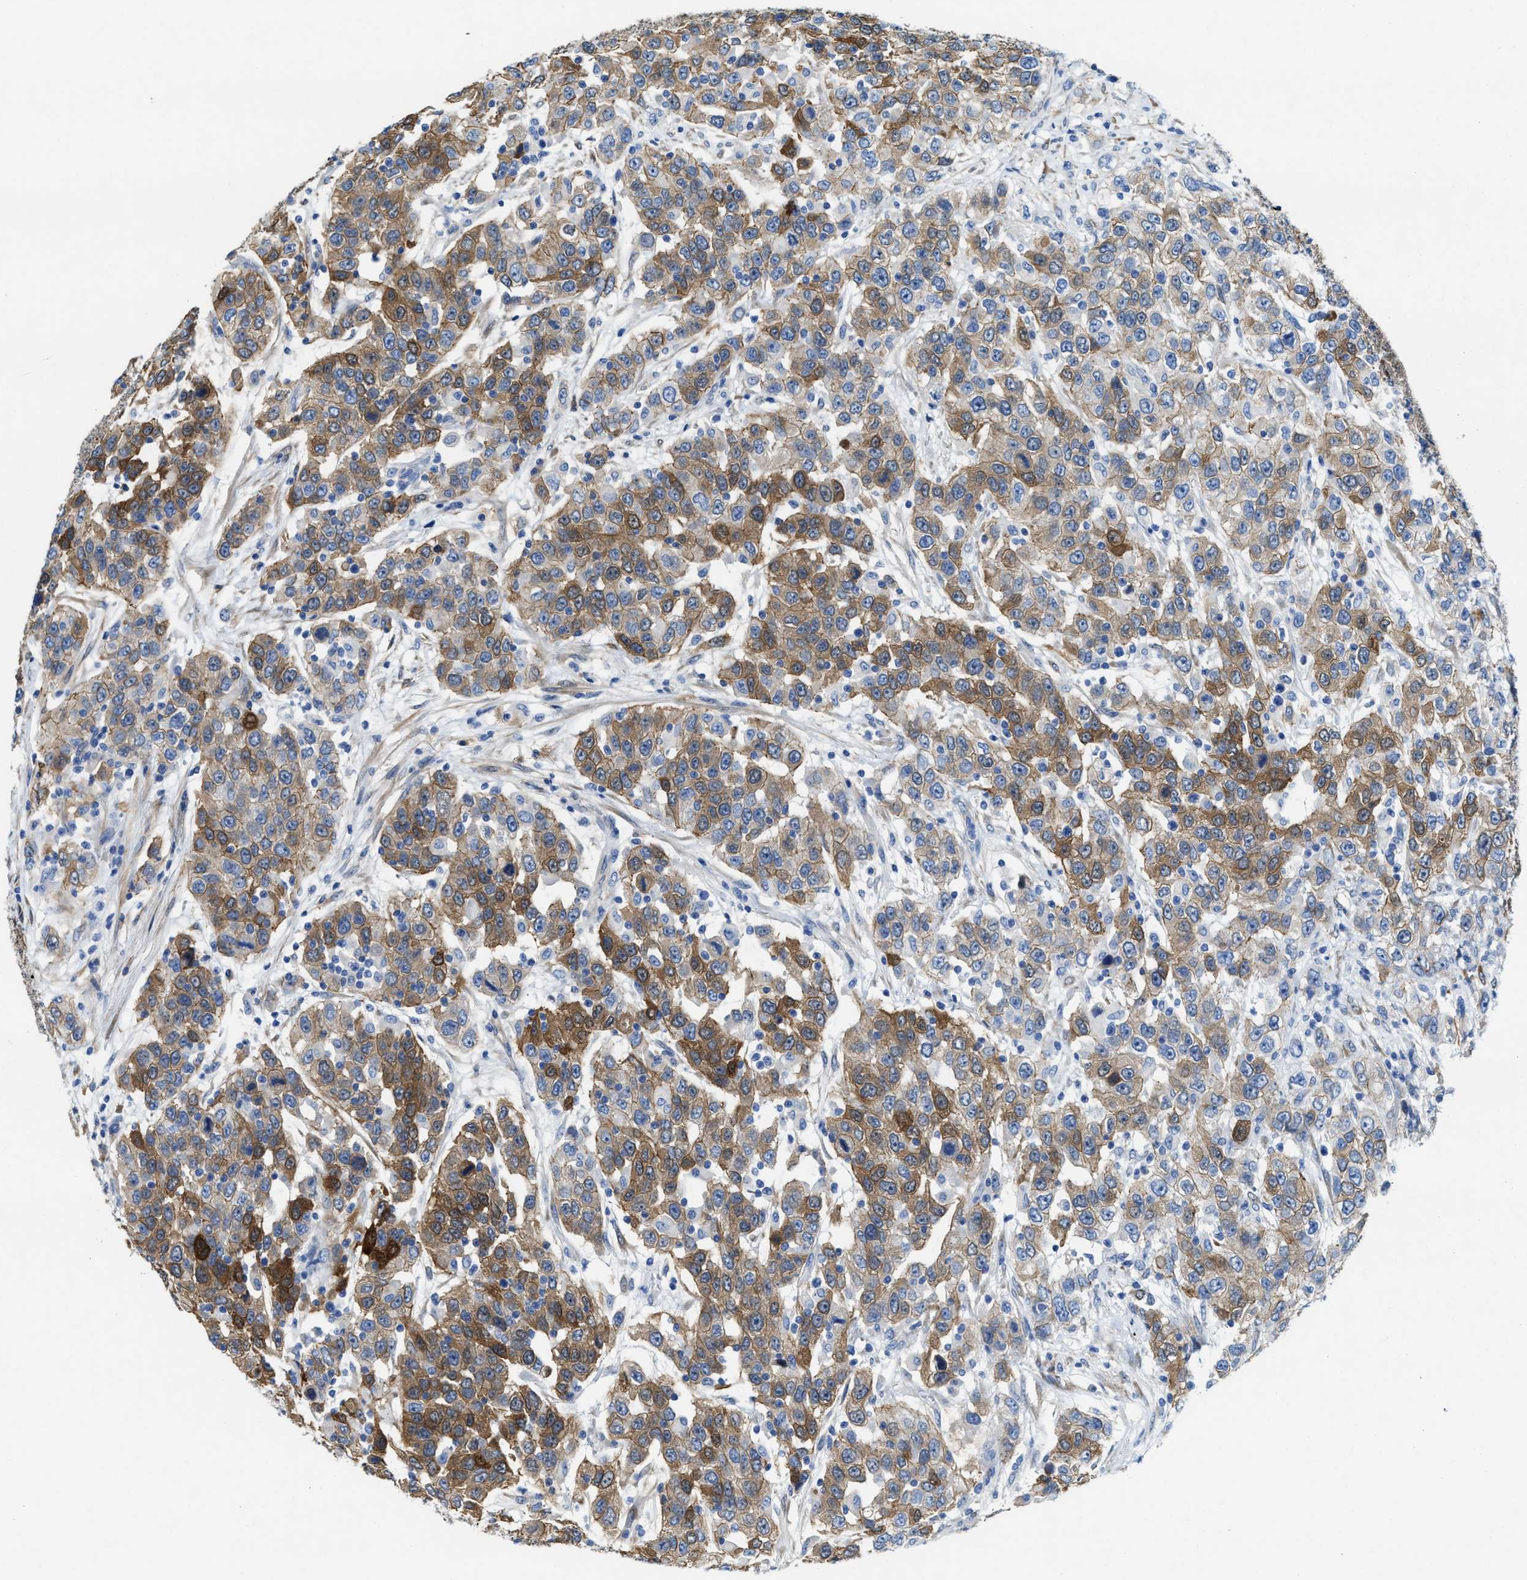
{"staining": {"intensity": "moderate", "quantity": ">75%", "location": "cytoplasmic/membranous"}, "tissue": "urothelial cancer", "cell_type": "Tumor cells", "image_type": "cancer", "snomed": [{"axis": "morphology", "description": "Urothelial carcinoma, High grade"}, {"axis": "topography", "description": "Urinary bladder"}], "caption": "Urothelial cancer tissue displays moderate cytoplasmic/membranous expression in about >75% of tumor cells, visualized by immunohistochemistry.", "gene": "ASS1", "patient": {"sex": "female", "age": 80}}